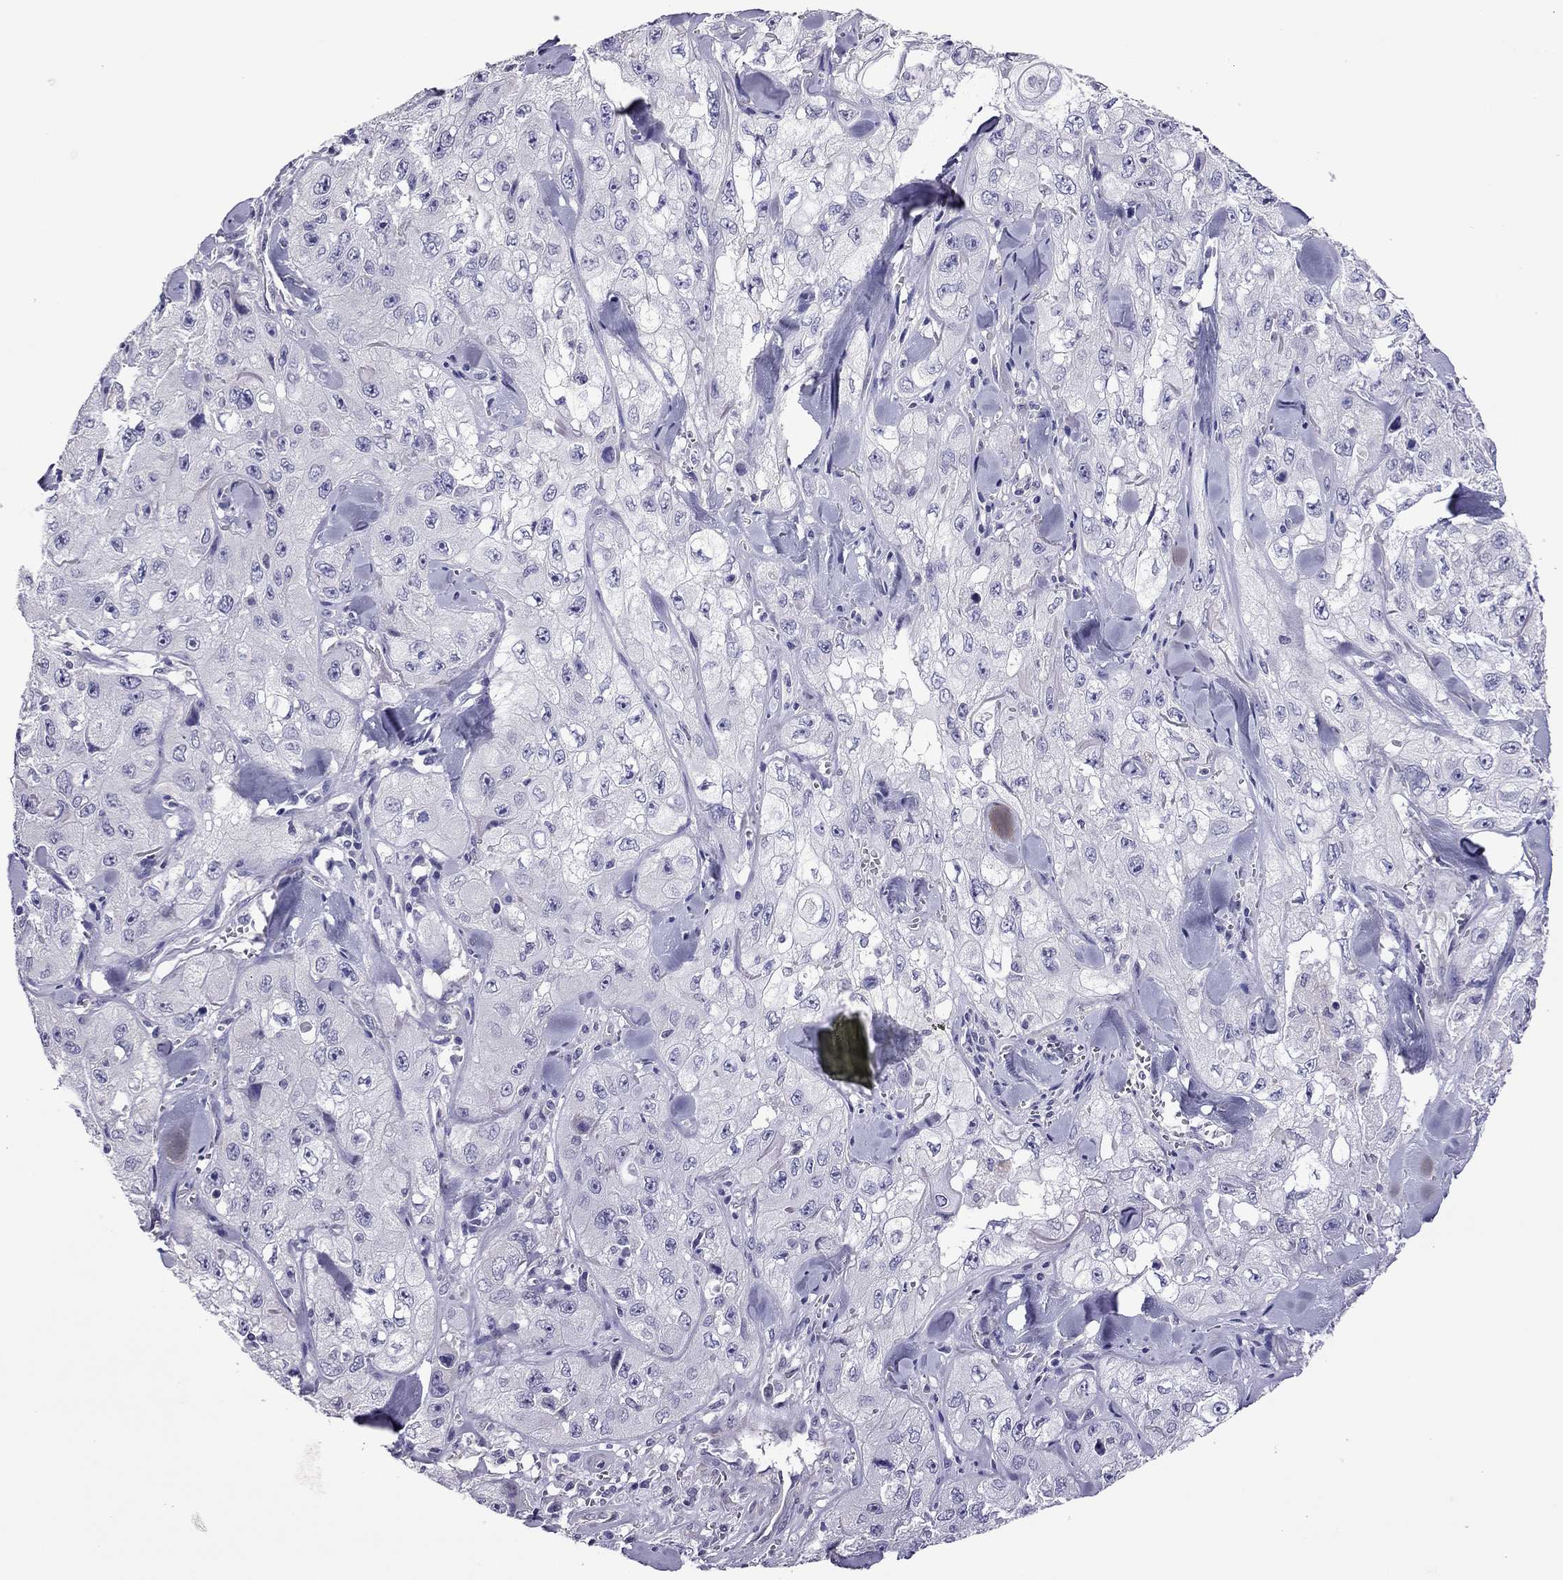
{"staining": {"intensity": "negative", "quantity": "none", "location": "none"}, "tissue": "skin cancer", "cell_type": "Tumor cells", "image_type": "cancer", "snomed": [{"axis": "morphology", "description": "Squamous cell carcinoma, NOS"}, {"axis": "topography", "description": "Skin"}, {"axis": "topography", "description": "Subcutis"}], "caption": "IHC histopathology image of human skin cancer stained for a protein (brown), which demonstrates no expression in tumor cells.", "gene": "SLC16A8", "patient": {"sex": "male", "age": 73}}